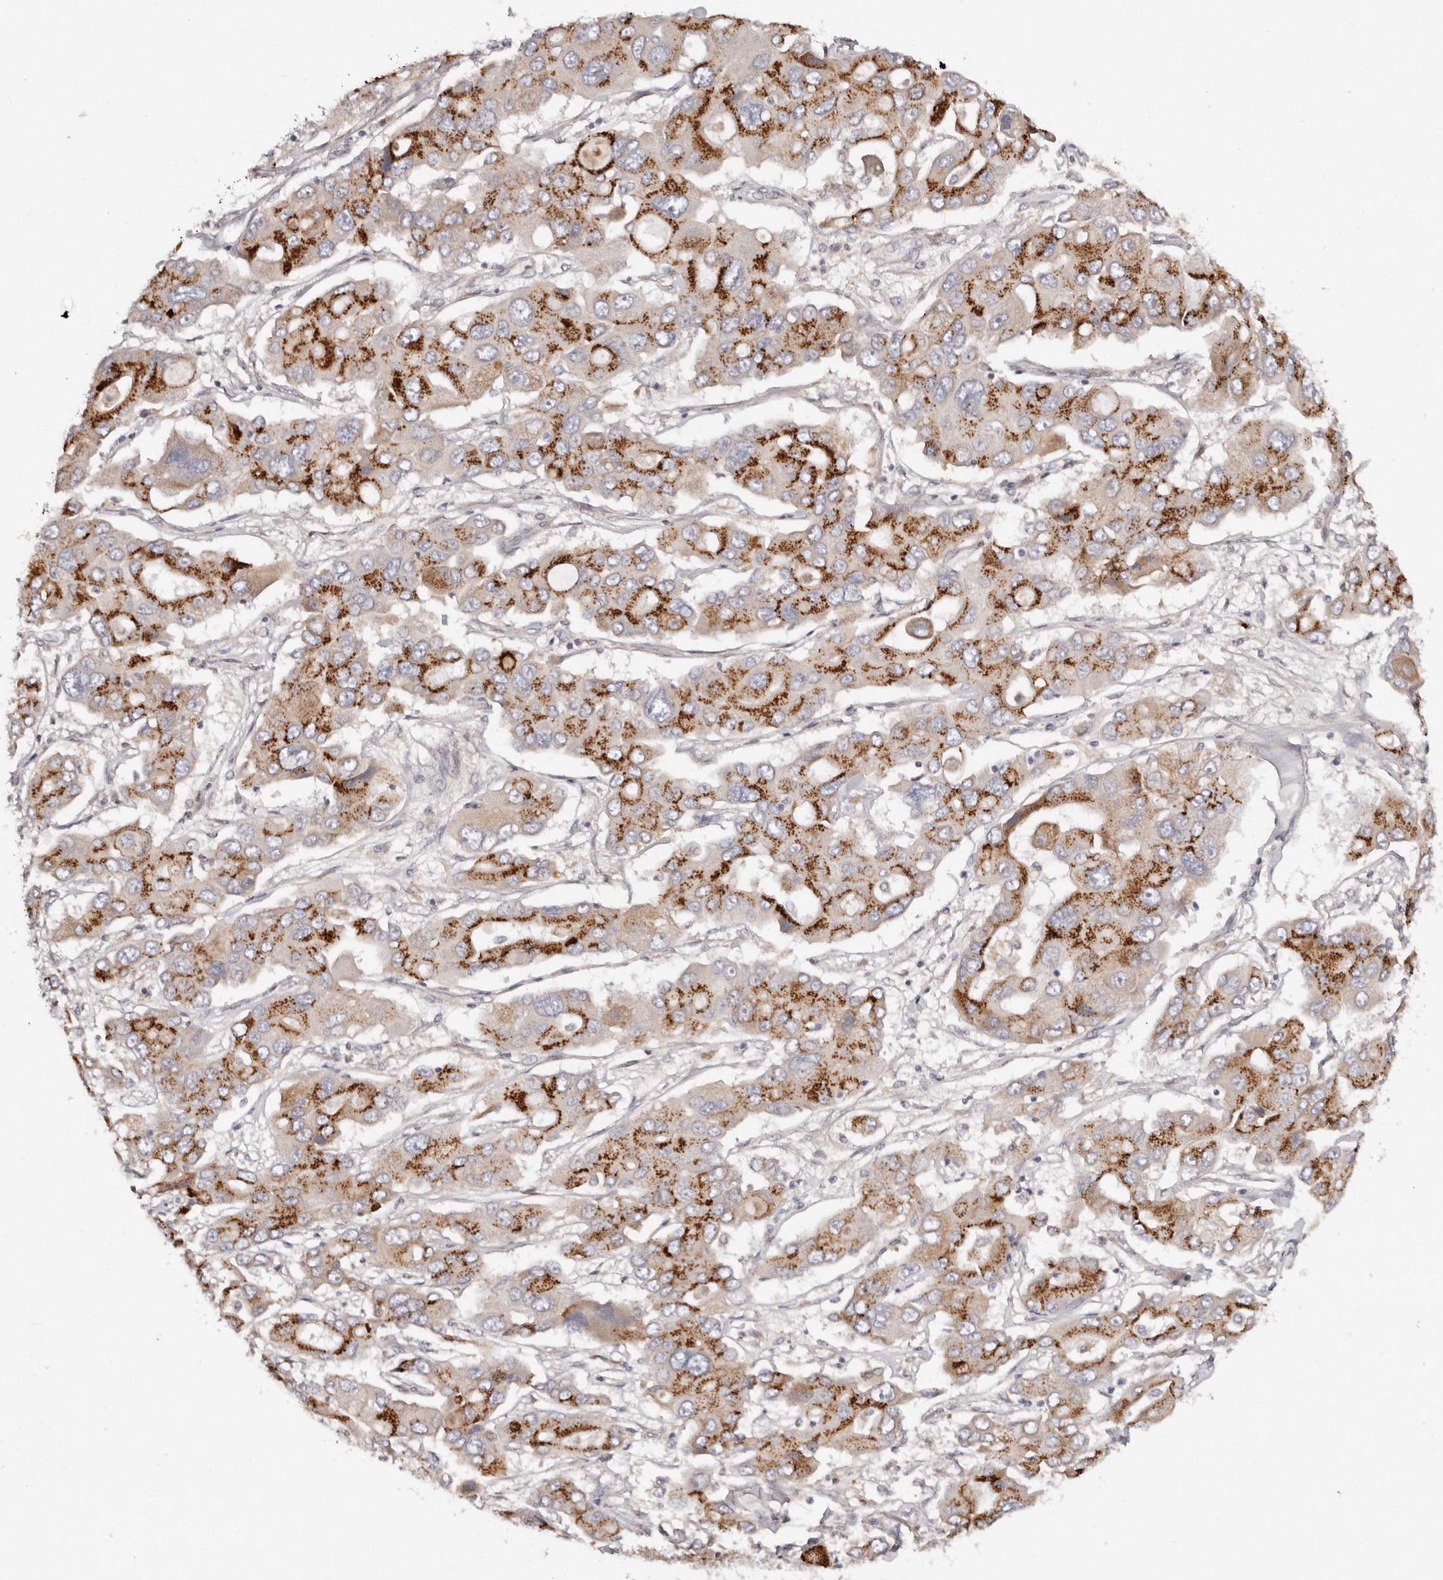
{"staining": {"intensity": "strong", "quantity": "25%-75%", "location": "cytoplasmic/membranous"}, "tissue": "liver cancer", "cell_type": "Tumor cells", "image_type": "cancer", "snomed": [{"axis": "morphology", "description": "Cholangiocarcinoma"}, {"axis": "topography", "description": "Liver"}], "caption": "An immunohistochemistry photomicrograph of neoplastic tissue is shown. Protein staining in brown shows strong cytoplasmic/membranous positivity in cholangiocarcinoma (liver) within tumor cells.", "gene": "DACT2", "patient": {"sex": "male", "age": 67}}